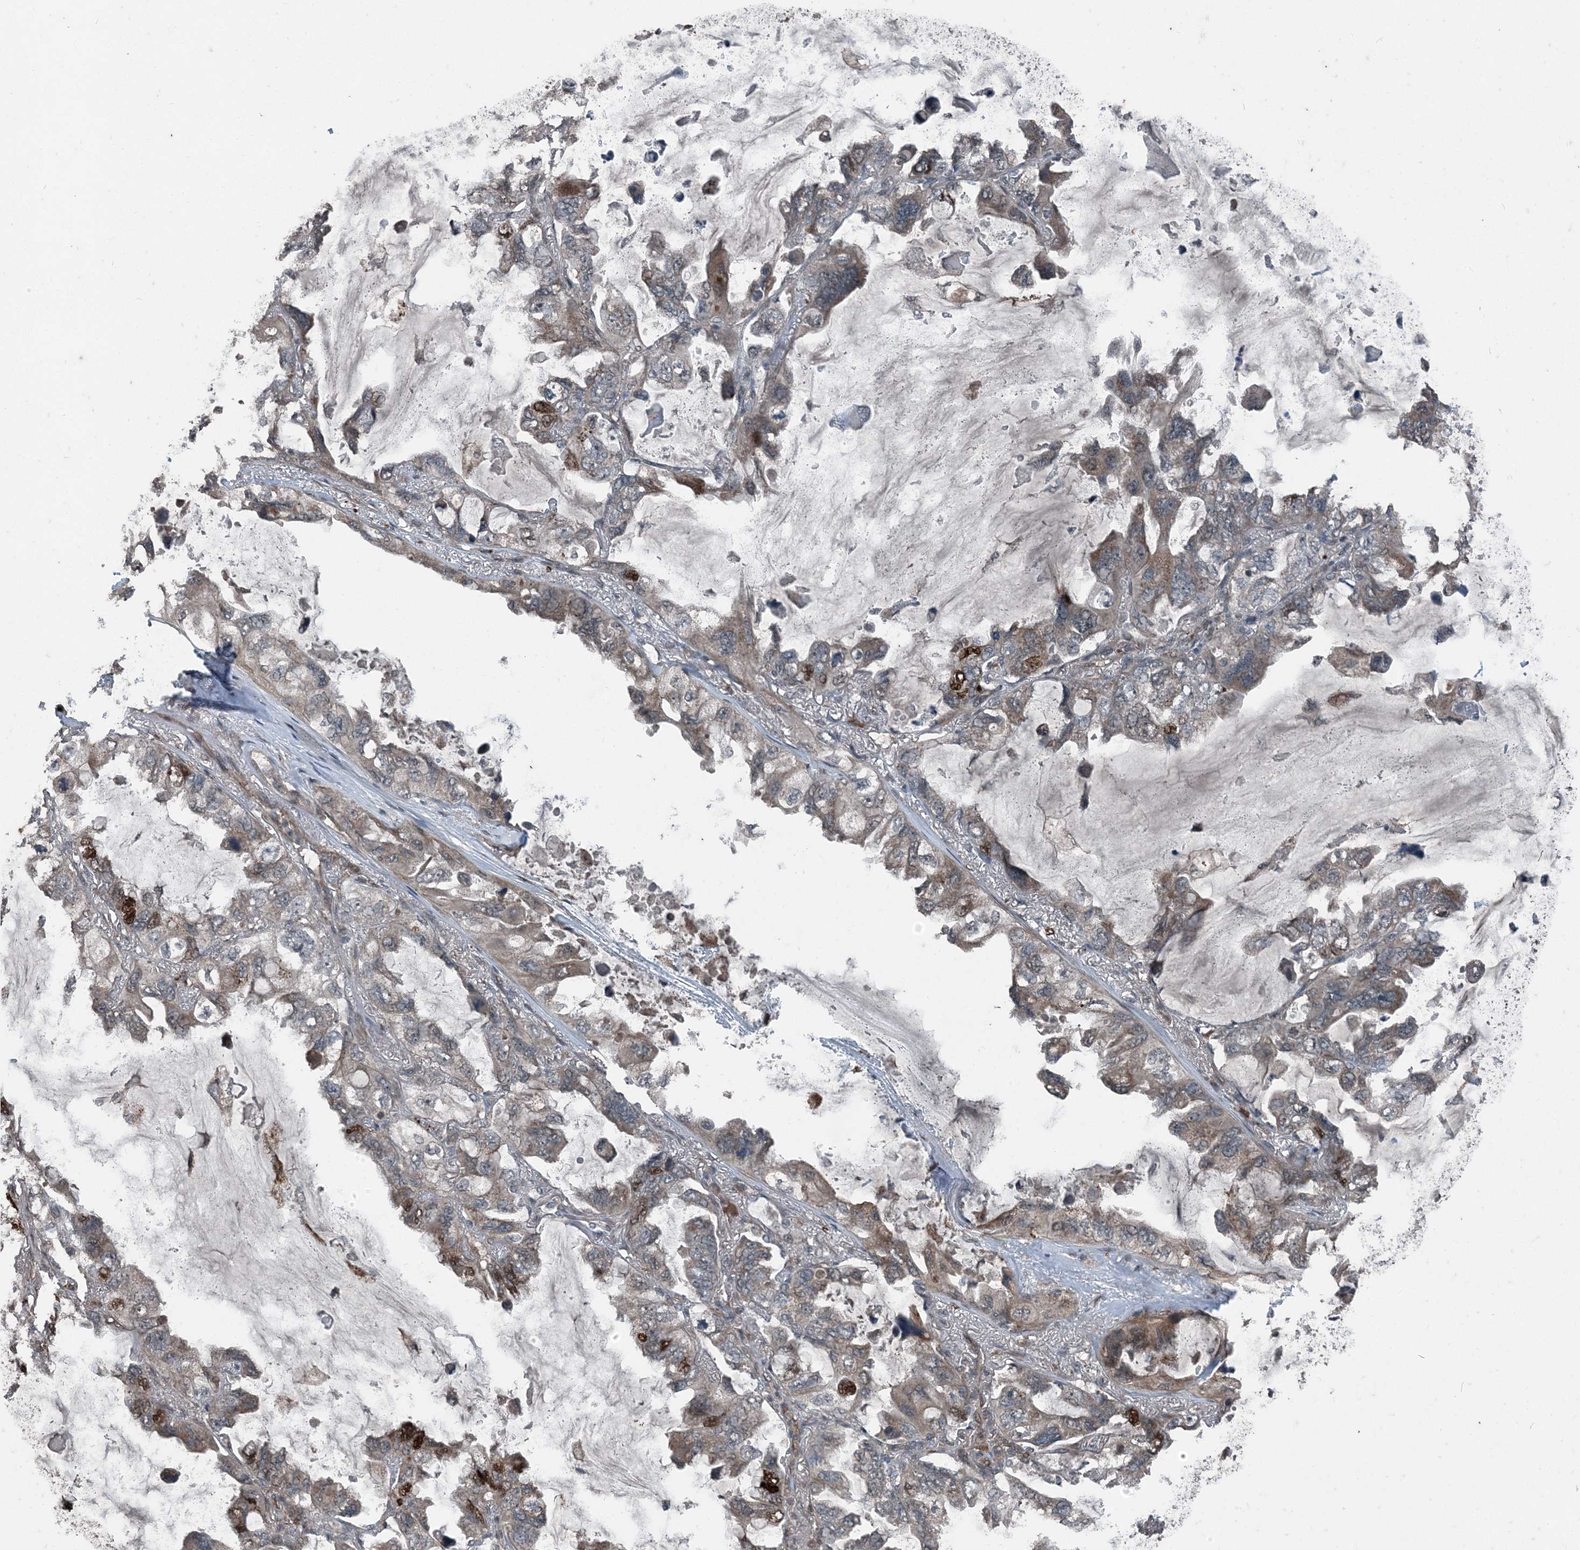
{"staining": {"intensity": "moderate", "quantity": "<25%", "location": "cytoplasmic/membranous,nuclear"}, "tissue": "lung cancer", "cell_type": "Tumor cells", "image_type": "cancer", "snomed": [{"axis": "morphology", "description": "Squamous cell carcinoma, NOS"}, {"axis": "topography", "description": "Lung"}], "caption": "The histopathology image reveals immunohistochemical staining of squamous cell carcinoma (lung). There is moderate cytoplasmic/membranous and nuclear positivity is seen in approximately <25% of tumor cells.", "gene": "CFL1", "patient": {"sex": "female", "age": 73}}